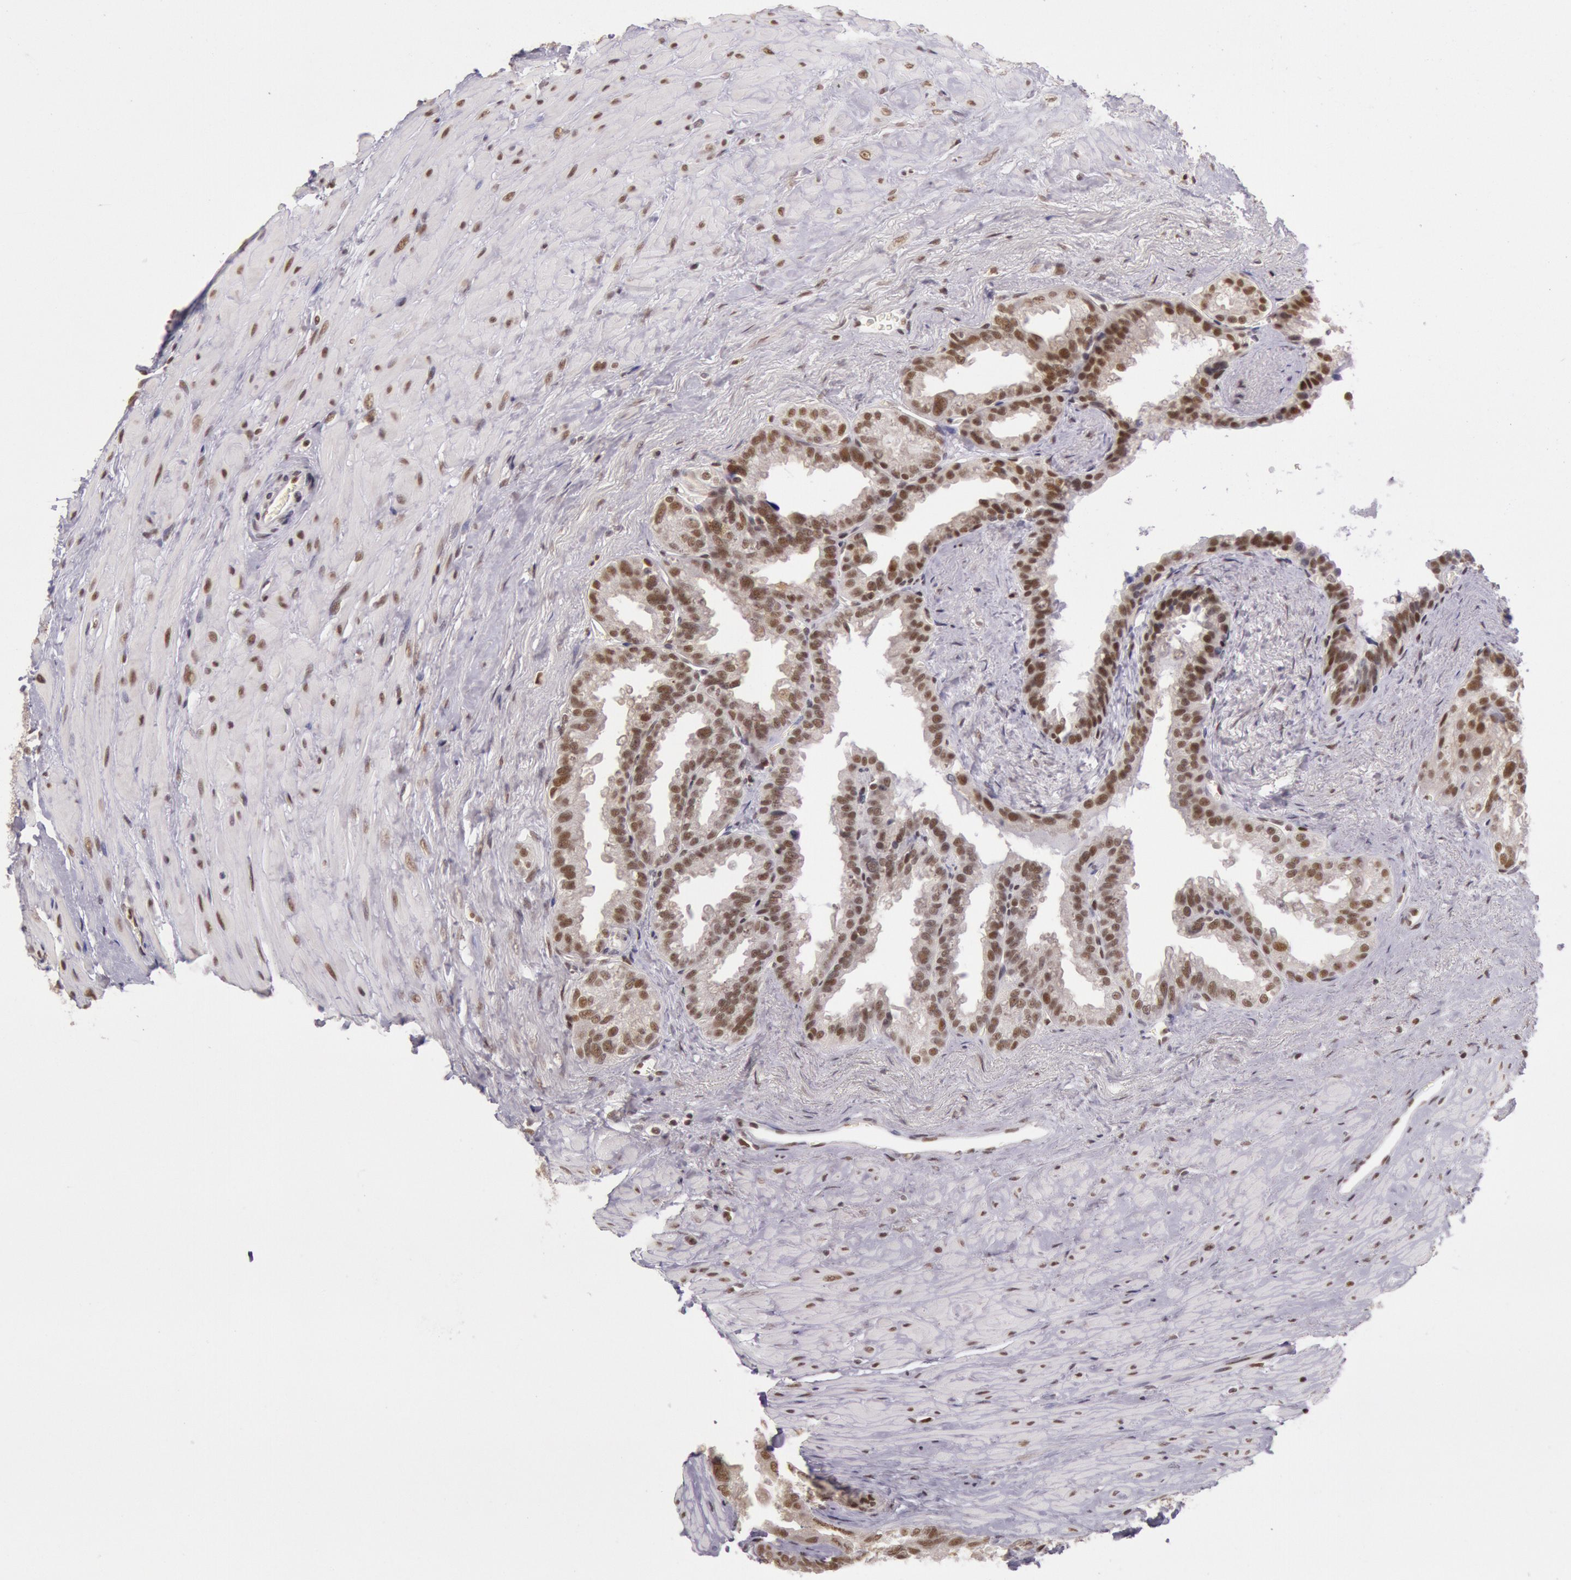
{"staining": {"intensity": "strong", "quantity": ">75%", "location": "nuclear"}, "tissue": "seminal vesicle", "cell_type": "Glandular cells", "image_type": "normal", "snomed": [{"axis": "morphology", "description": "Normal tissue, NOS"}, {"axis": "topography", "description": "Prostate"}, {"axis": "topography", "description": "Seminal veicle"}], "caption": "Approximately >75% of glandular cells in unremarkable human seminal vesicle display strong nuclear protein expression as visualized by brown immunohistochemical staining.", "gene": "ESS2", "patient": {"sex": "male", "age": 63}}